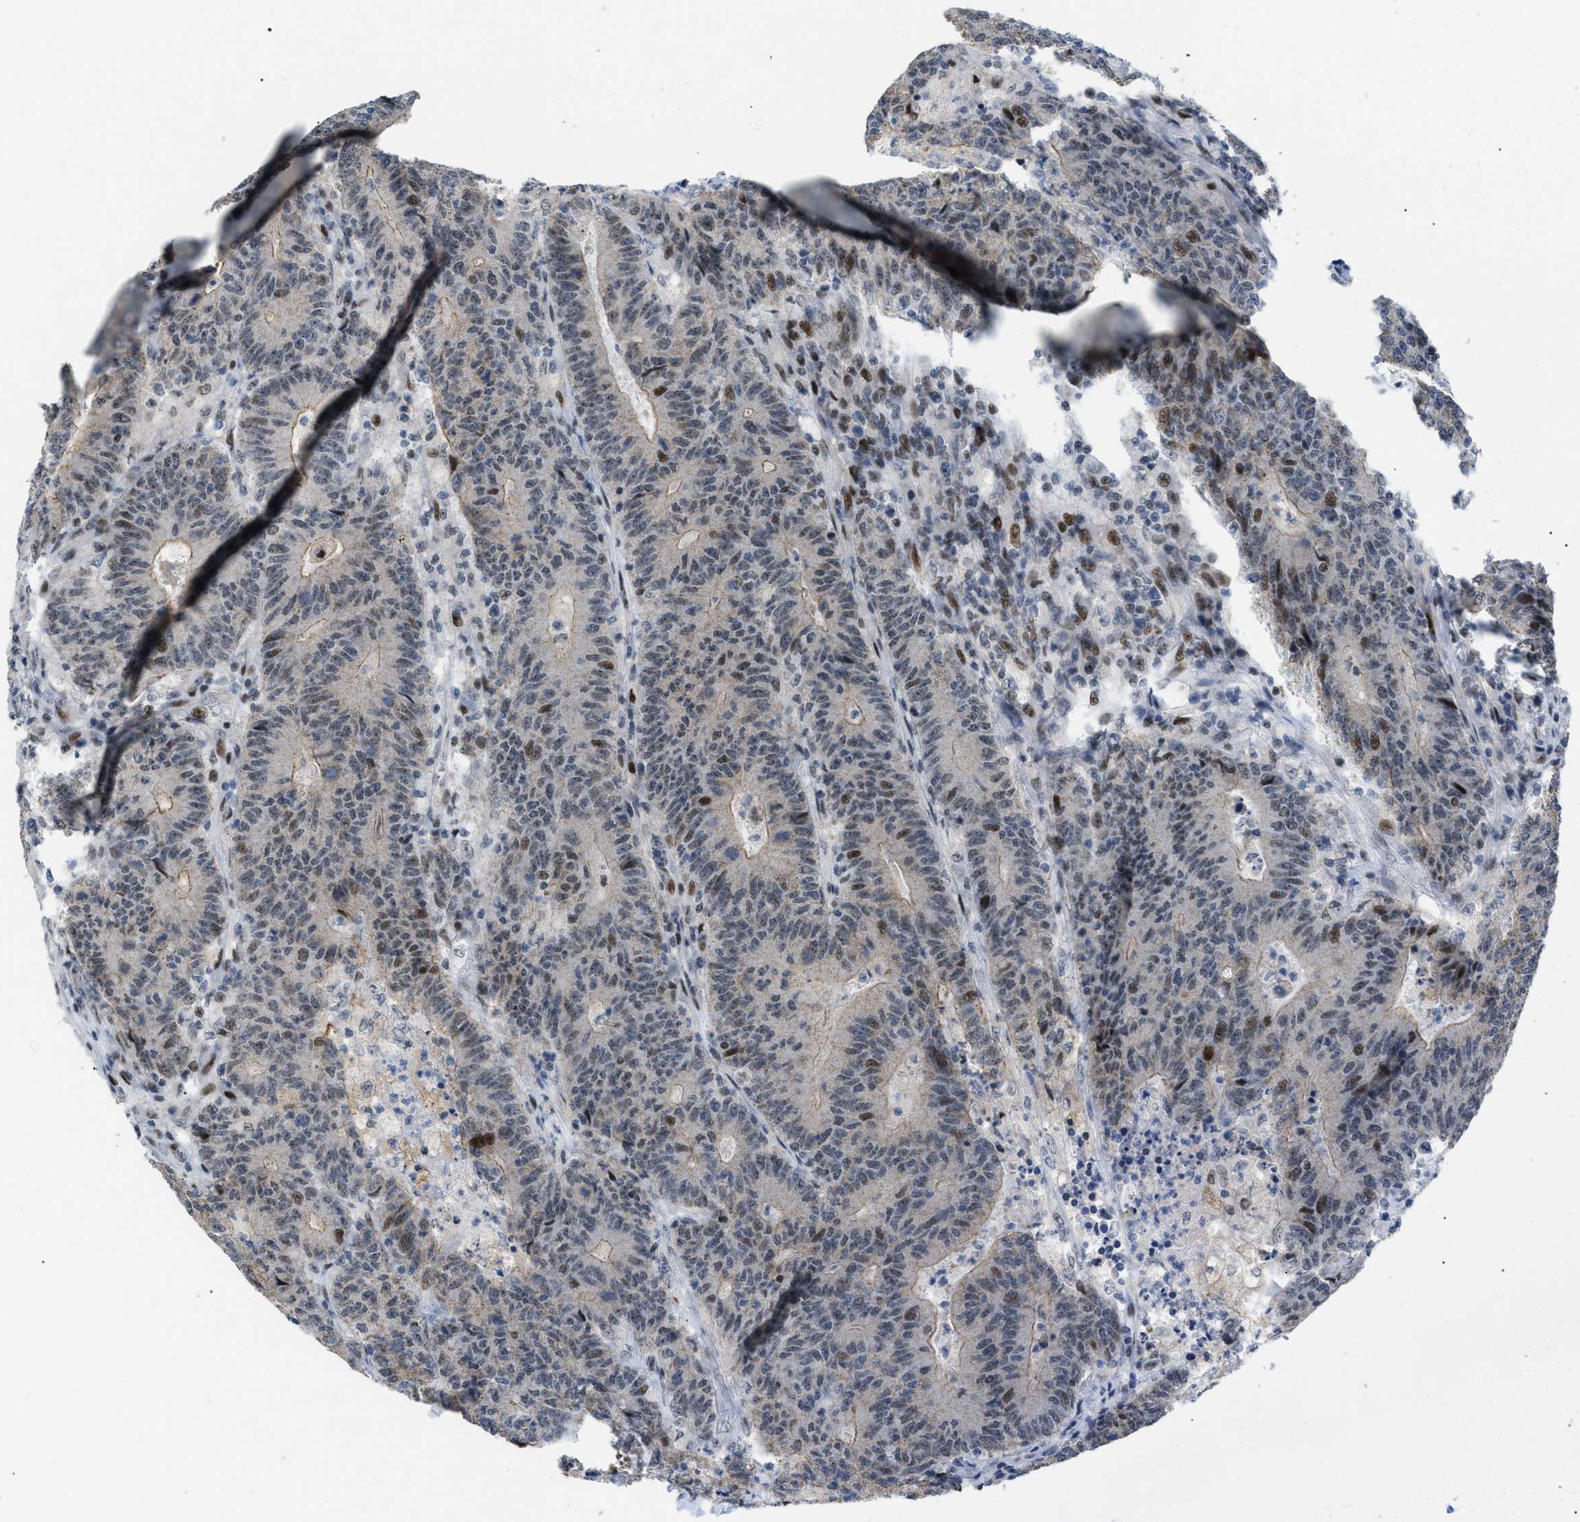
{"staining": {"intensity": "moderate", "quantity": "25%-75%", "location": "cytoplasmic/membranous,nuclear"}, "tissue": "colorectal cancer", "cell_type": "Tumor cells", "image_type": "cancer", "snomed": [{"axis": "morphology", "description": "Normal tissue, NOS"}, {"axis": "morphology", "description": "Adenocarcinoma, NOS"}, {"axis": "topography", "description": "Colon"}], "caption": "An image of human colorectal adenocarcinoma stained for a protein displays moderate cytoplasmic/membranous and nuclear brown staining in tumor cells.", "gene": "MED1", "patient": {"sex": "female", "age": 75}}